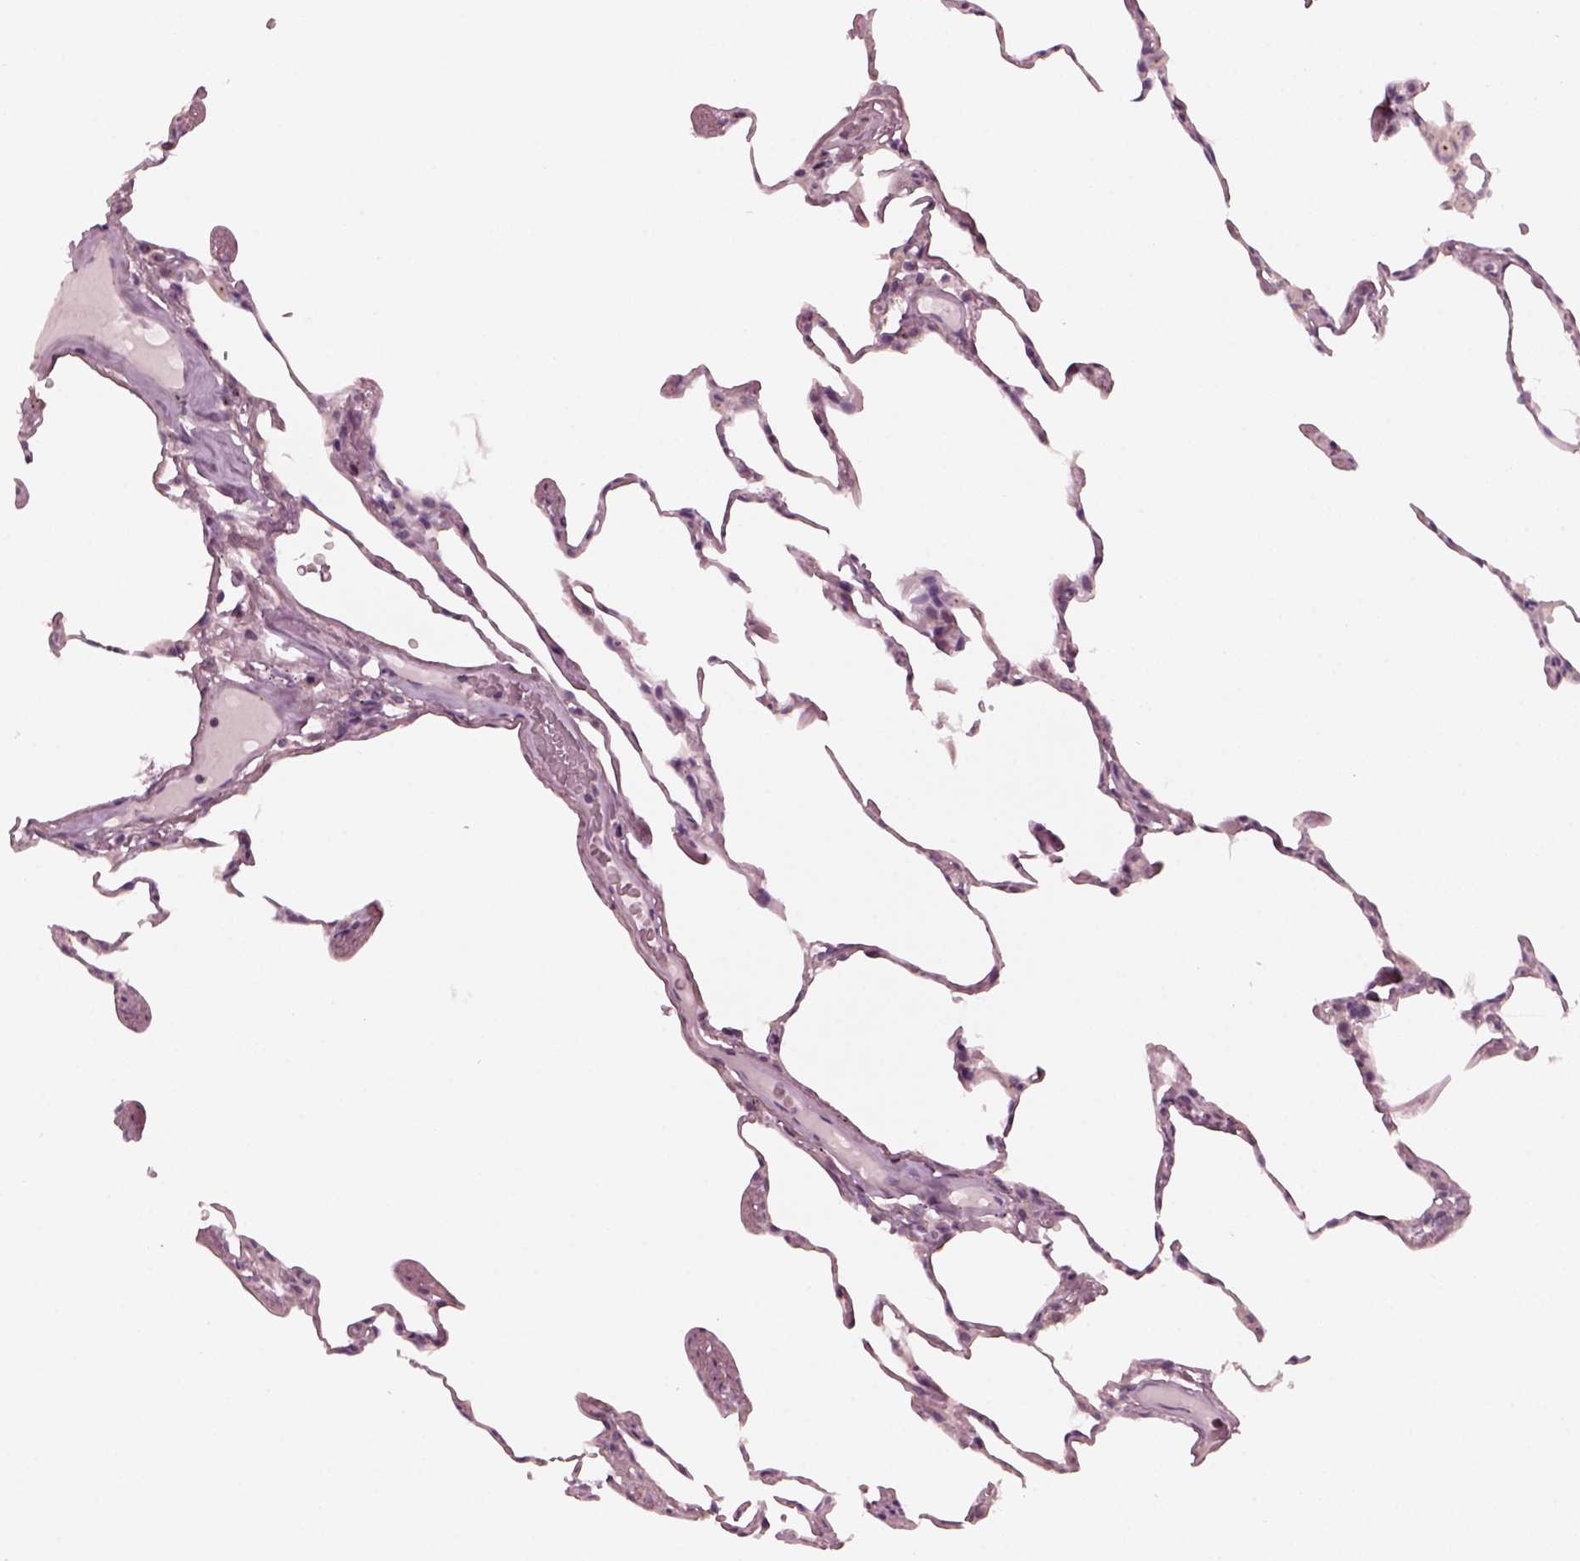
{"staining": {"intensity": "negative", "quantity": "none", "location": "none"}, "tissue": "lung", "cell_type": "Alveolar cells", "image_type": "normal", "snomed": [{"axis": "morphology", "description": "Normal tissue, NOS"}, {"axis": "topography", "description": "Lung"}], "caption": "Immunohistochemical staining of unremarkable lung reveals no significant positivity in alveolar cells.", "gene": "SAXO1", "patient": {"sex": "female", "age": 57}}